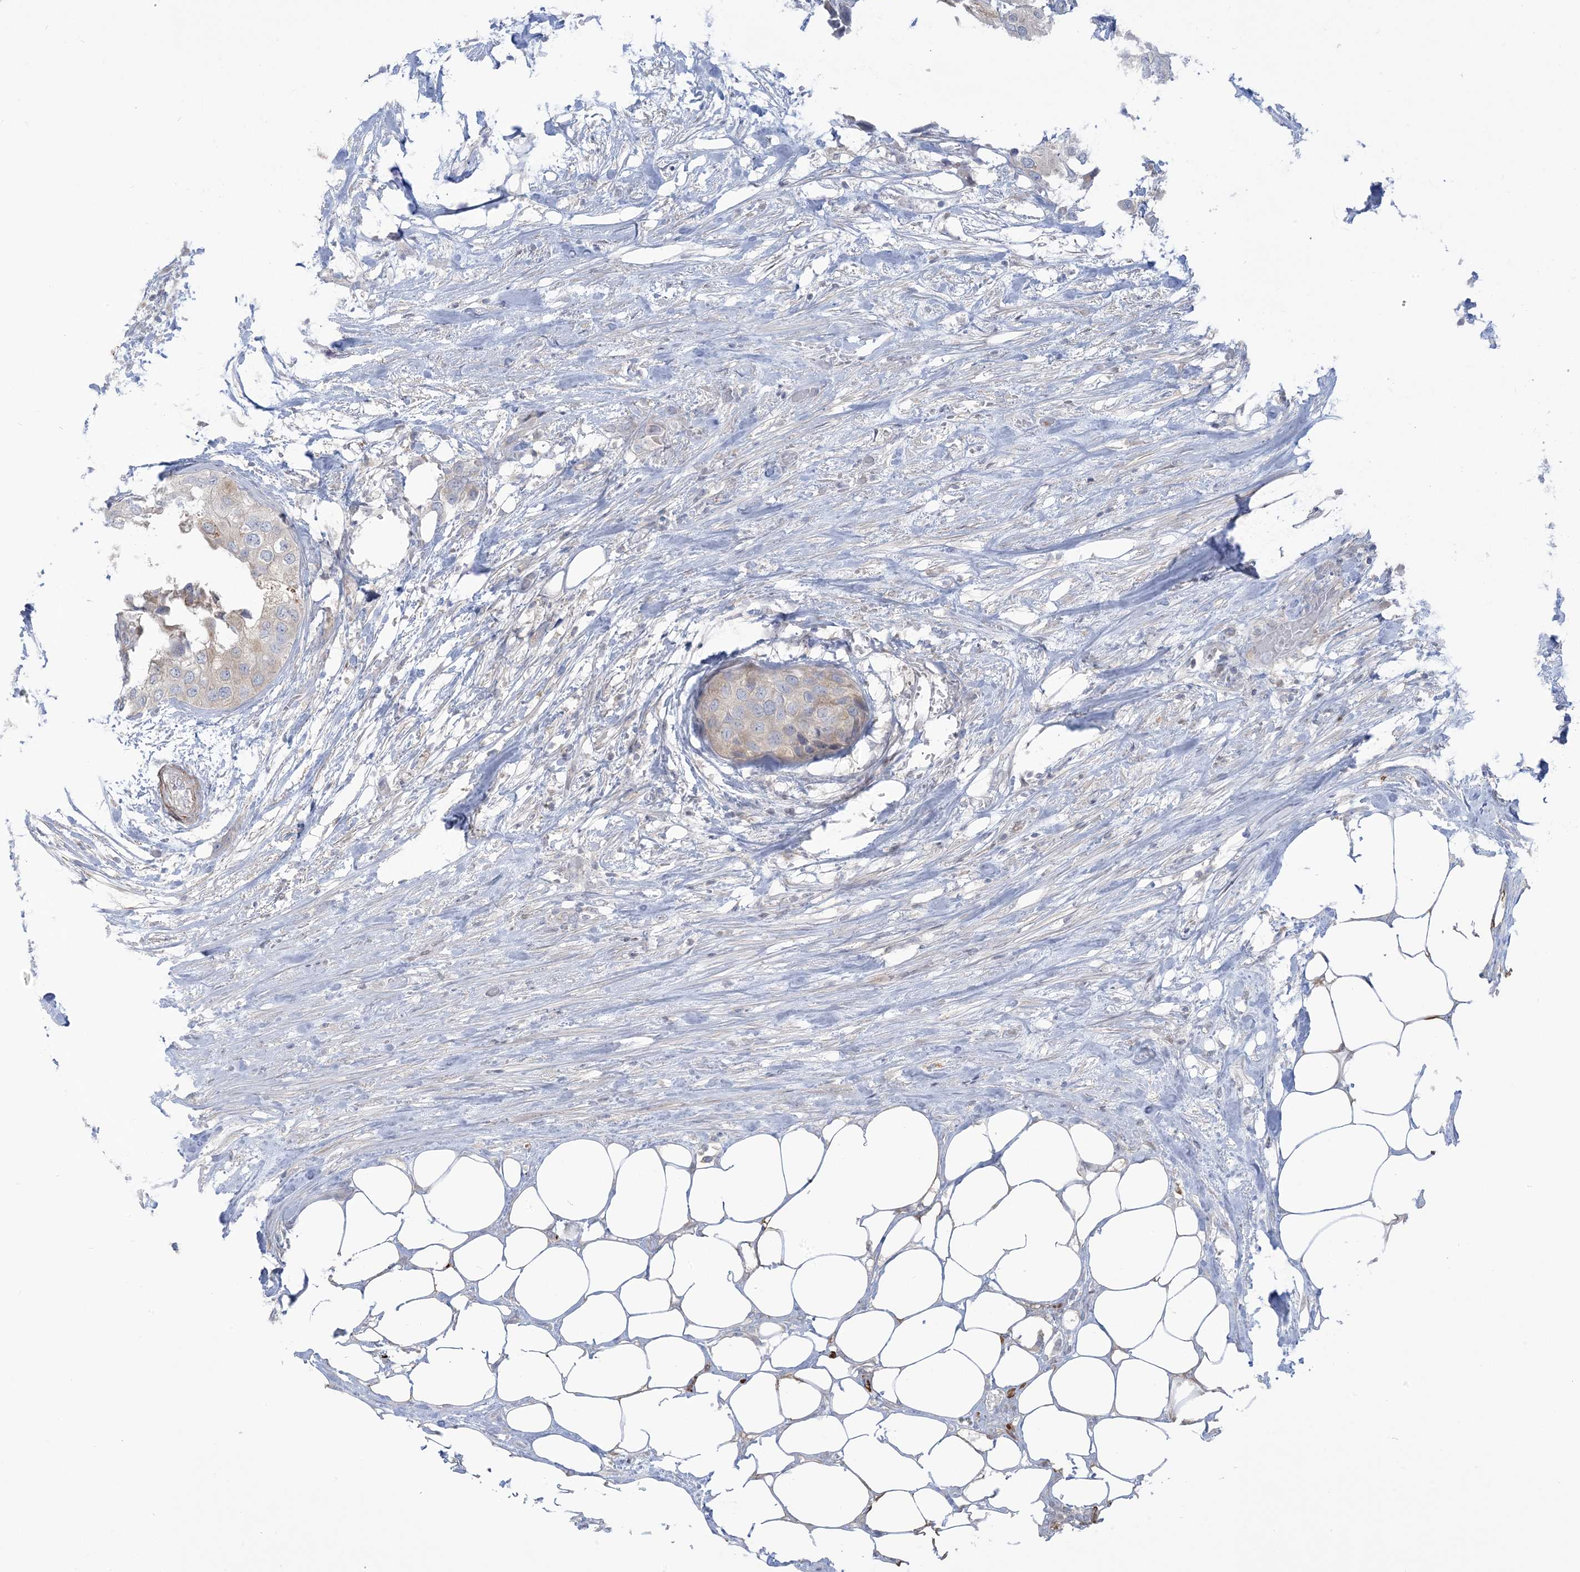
{"staining": {"intensity": "moderate", "quantity": "<25%", "location": "cytoplasmic/membranous"}, "tissue": "urothelial cancer", "cell_type": "Tumor cells", "image_type": "cancer", "snomed": [{"axis": "morphology", "description": "Urothelial carcinoma, High grade"}, {"axis": "topography", "description": "Urinary bladder"}], "caption": "IHC histopathology image of human urothelial cancer stained for a protein (brown), which reveals low levels of moderate cytoplasmic/membranous staining in approximately <25% of tumor cells.", "gene": "AFTPH", "patient": {"sex": "male", "age": 64}}